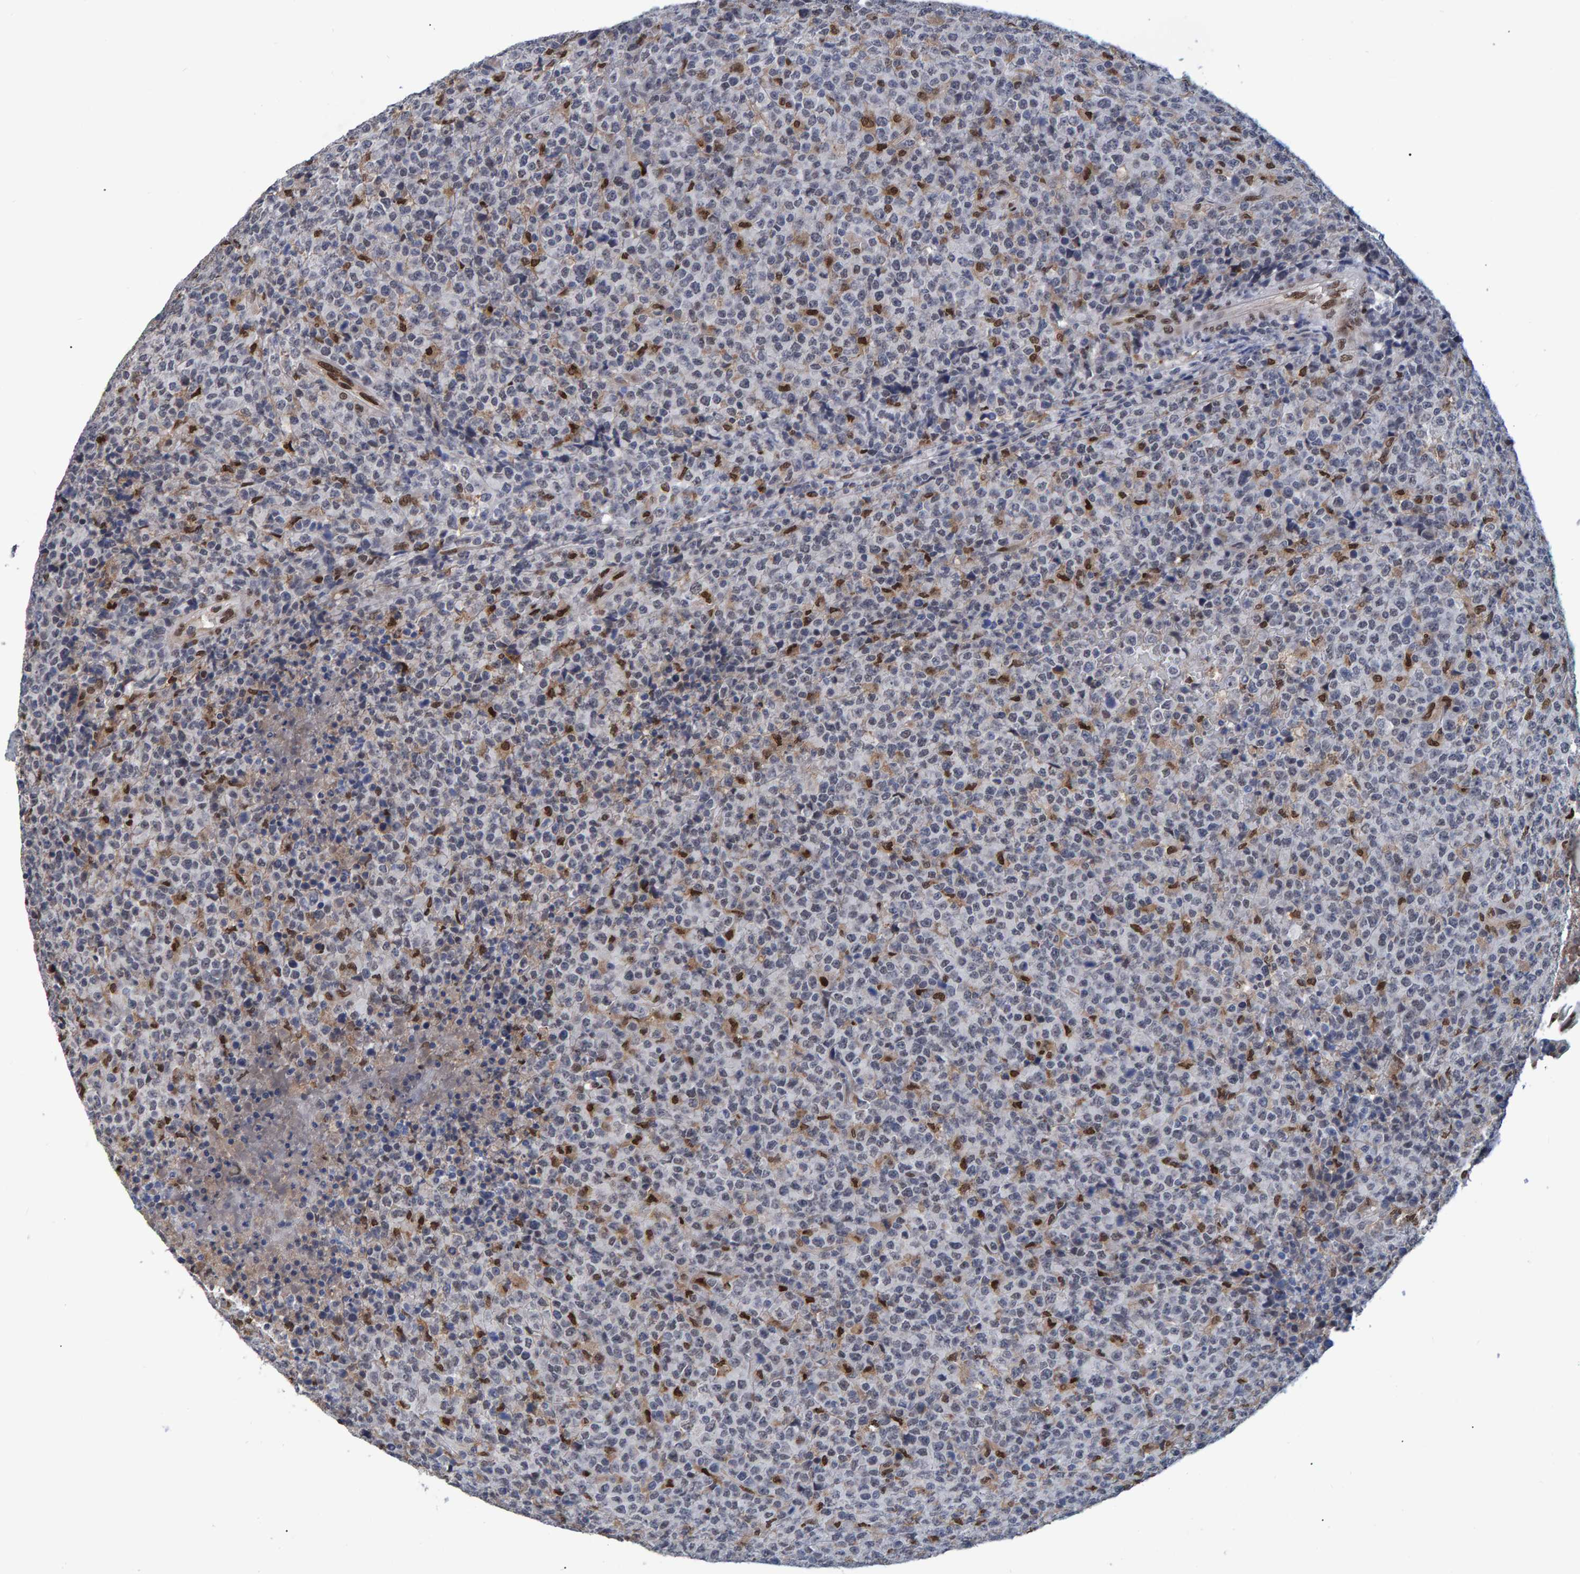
{"staining": {"intensity": "negative", "quantity": "none", "location": "none"}, "tissue": "lymphoma", "cell_type": "Tumor cells", "image_type": "cancer", "snomed": [{"axis": "morphology", "description": "Malignant lymphoma, non-Hodgkin's type, High grade"}, {"axis": "topography", "description": "Lymph node"}], "caption": "Lymphoma was stained to show a protein in brown. There is no significant positivity in tumor cells. Nuclei are stained in blue.", "gene": "QKI", "patient": {"sex": "male", "age": 13}}